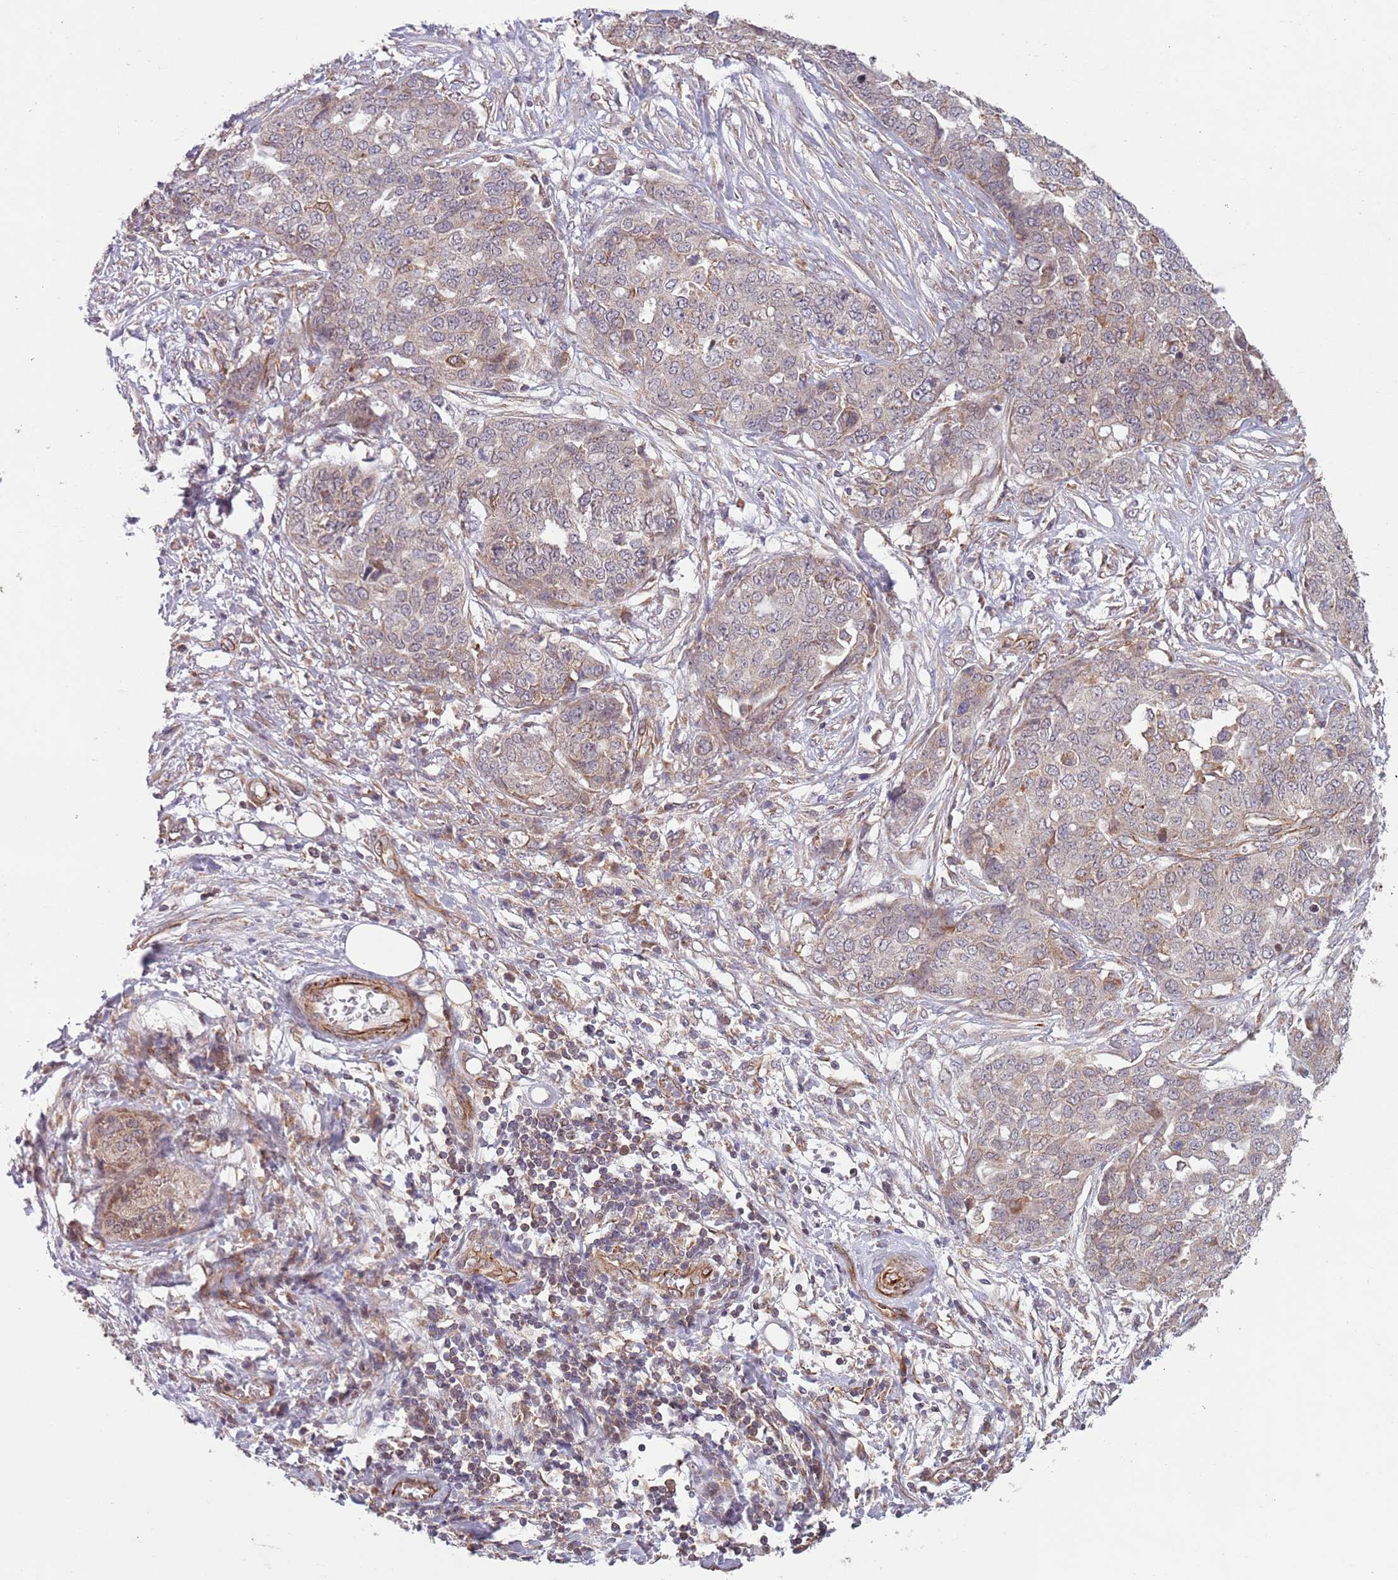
{"staining": {"intensity": "negative", "quantity": "none", "location": "none"}, "tissue": "ovarian cancer", "cell_type": "Tumor cells", "image_type": "cancer", "snomed": [{"axis": "morphology", "description": "Cystadenocarcinoma, serous, NOS"}, {"axis": "topography", "description": "Soft tissue"}, {"axis": "topography", "description": "Ovary"}], "caption": "The micrograph demonstrates no significant staining in tumor cells of serous cystadenocarcinoma (ovarian). (Stains: DAB immunohistochemistry (IHC) with hematoxylin counter stain, Microscopy: brightfield microscopy at high magnification).", "gene": "CHD9", "patient": {"sex": "female", "age": 57}}